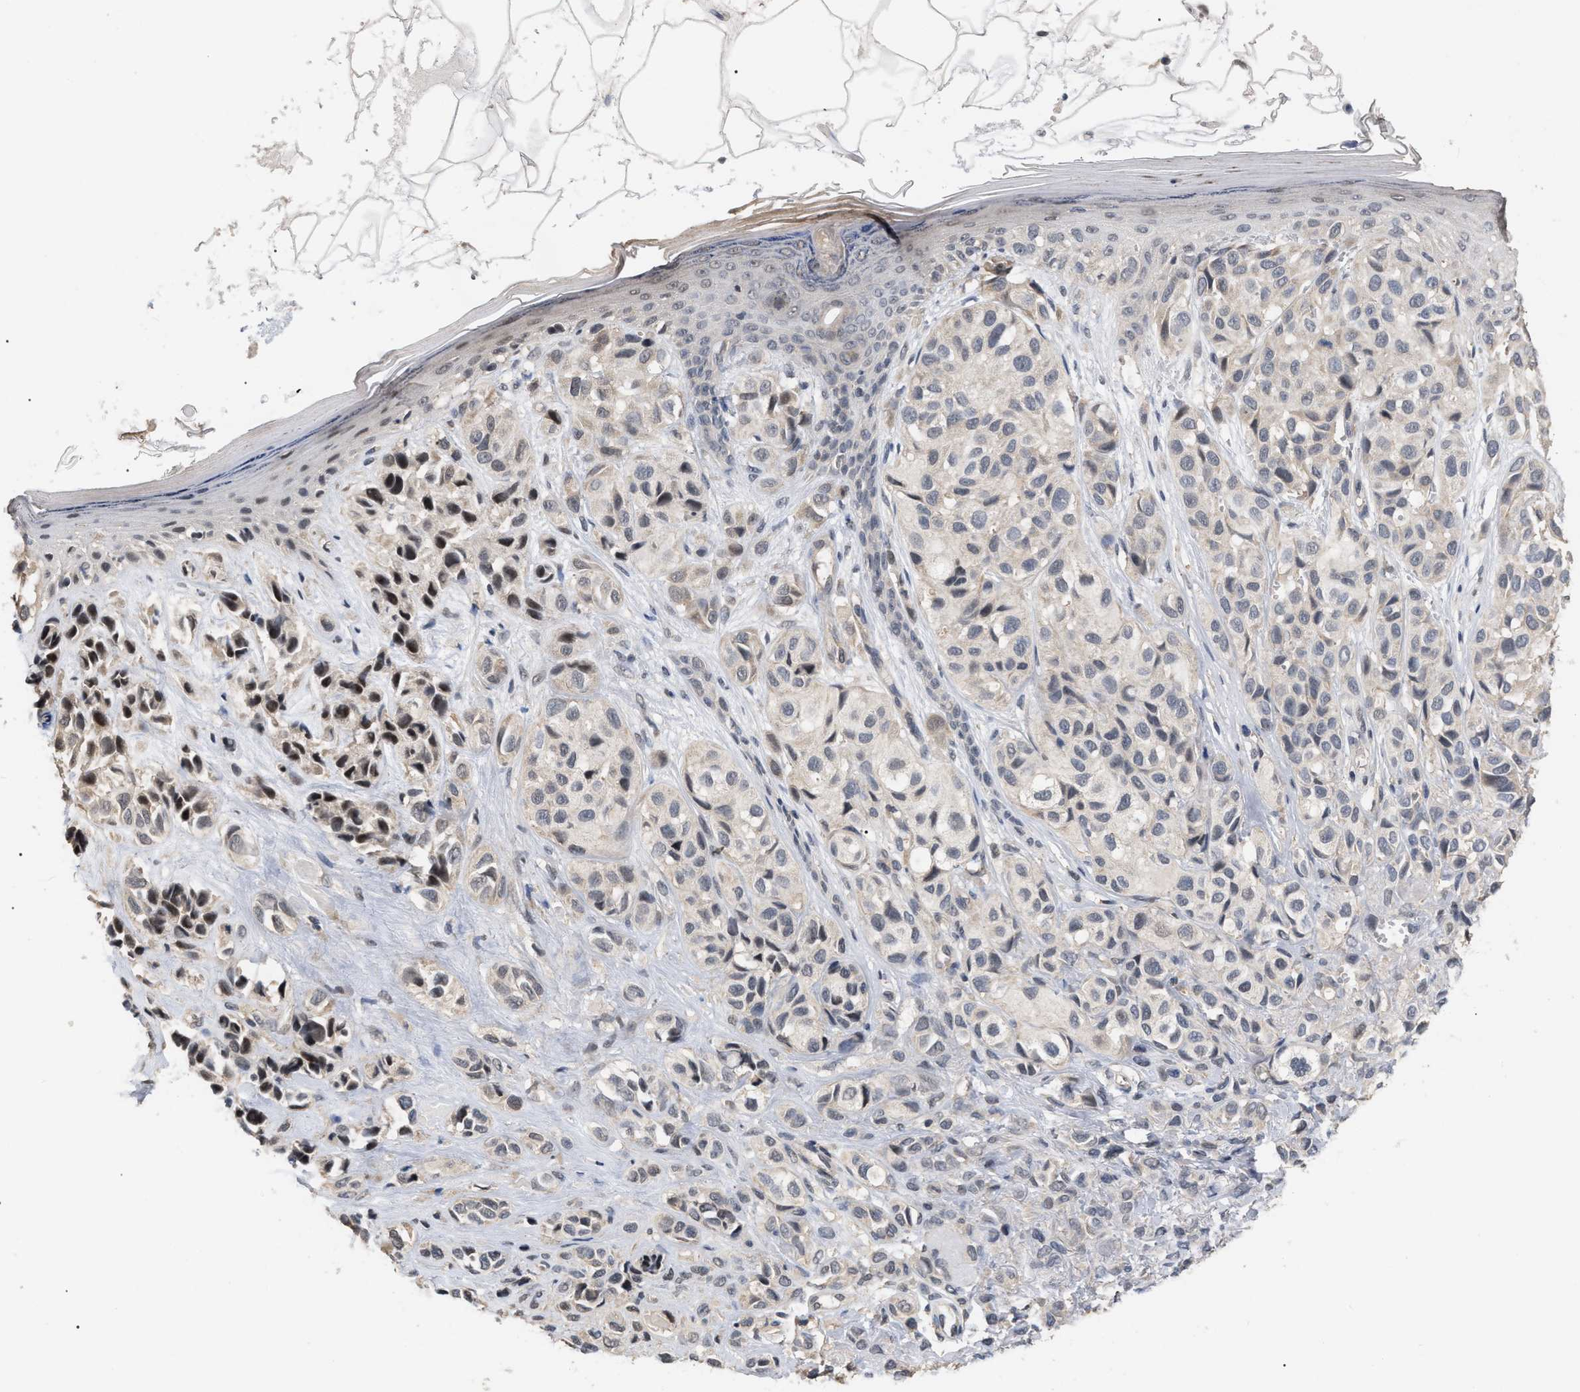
{"staining": {"intensity": "moderate", "quantity": "<25%", "location": "nuclear"}, "tissue": "melanoma", "cell_type": "Tumor cells", "image_type": "cancer", "snomed": [{"axis": "morphology", "description": "Malignant melanoma, NOS"}, {"axis": "topography", "description": "Skin"}], "caption": "A brown stain labels moderate nuclear staining of a protein in malignant melanoma tumor cells.", "gene": "JAZF1", "patient": {"sex": "female", "age": 58}}